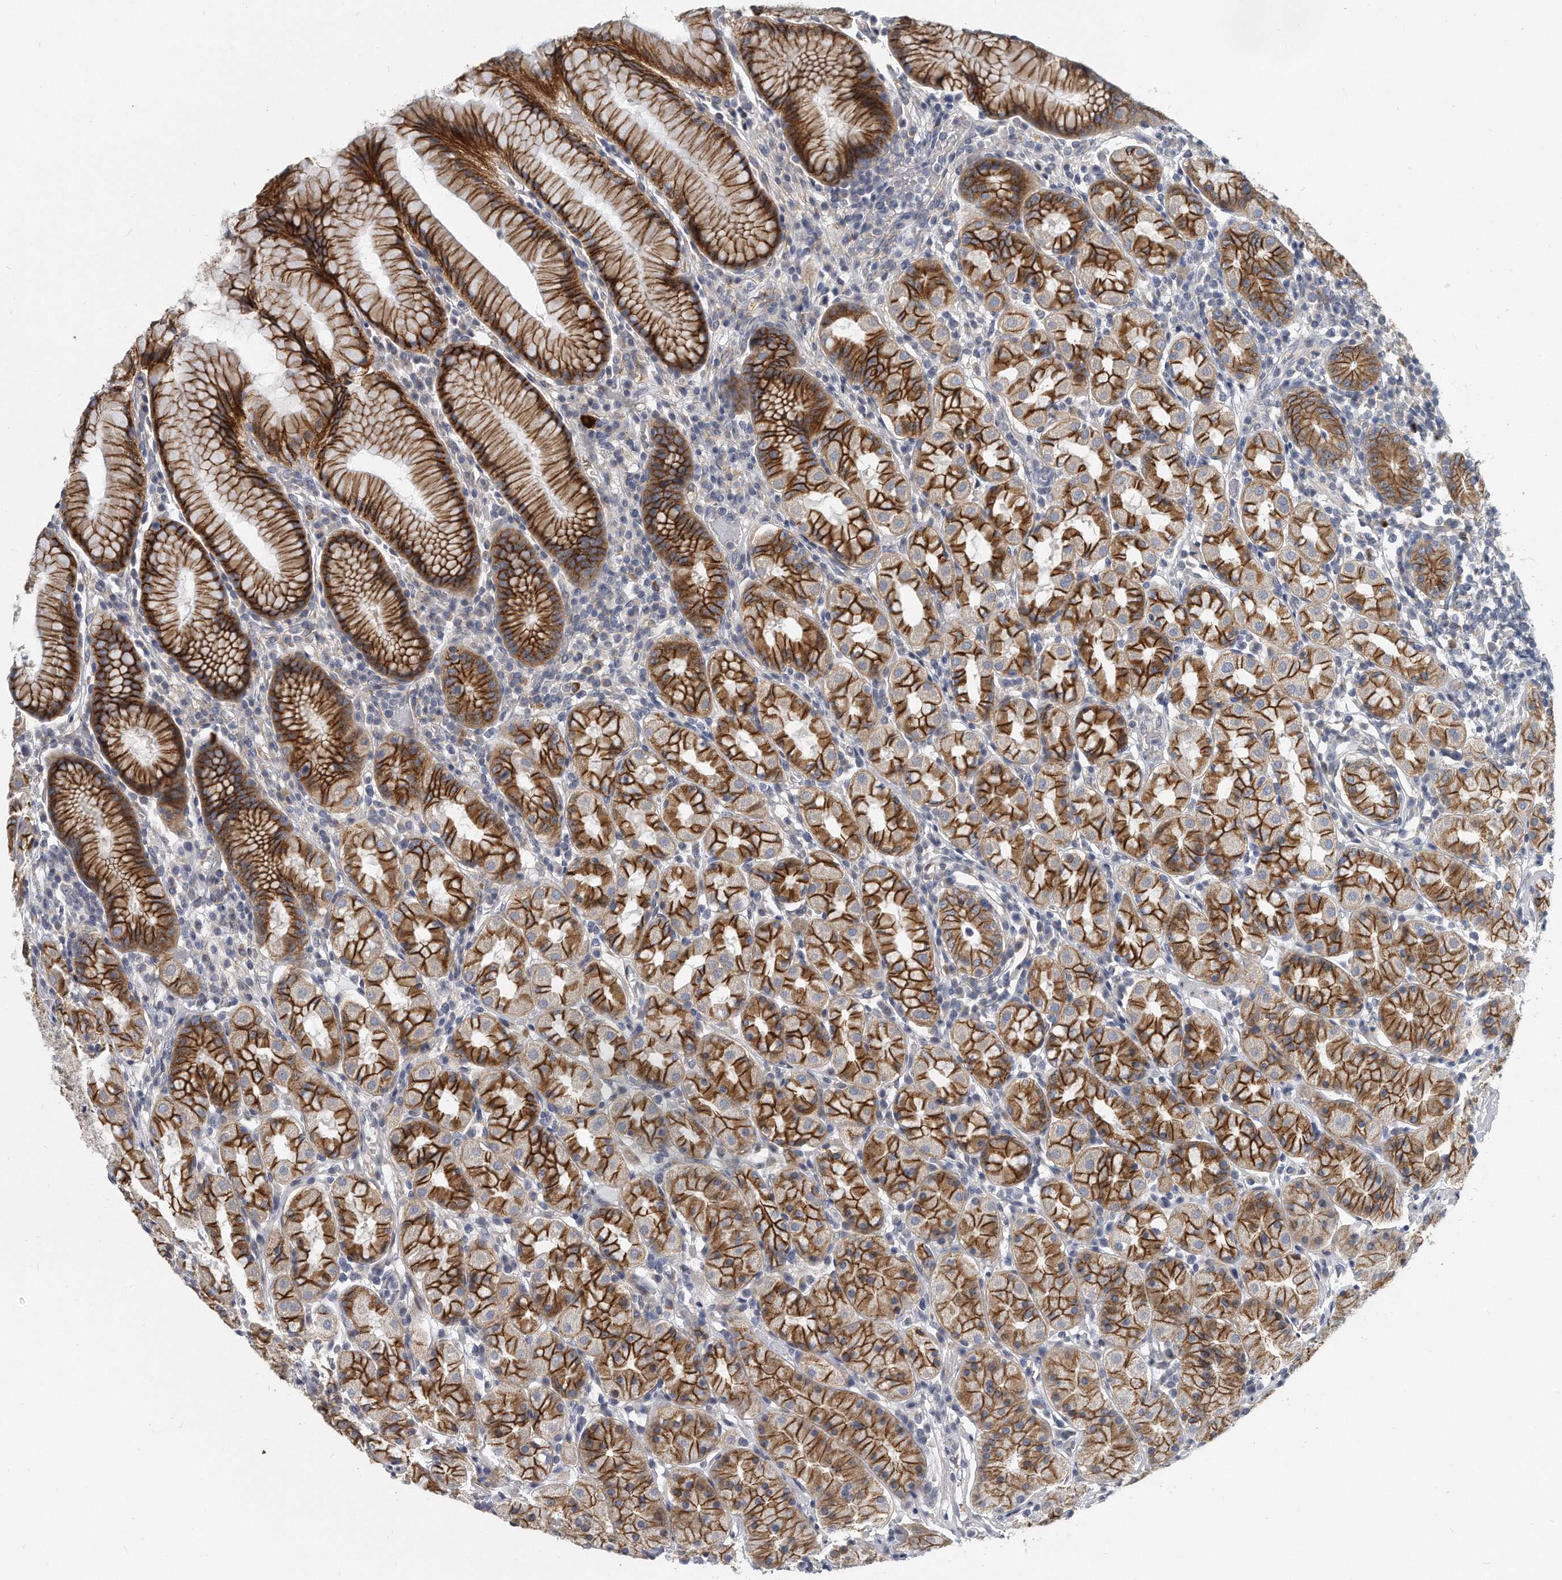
{"staining": {"intensity": "strong", "quantity": "25%-75%", "location": "cytoplasmic/membranous"}, "tissue": "stomach", "cell_type": "Glandular cells", "image_type": "normal", "snomed": [{"axis": "morphology", "description": "Normal tissue, NOS"}, {"axis": "topography", "description": "Stomach, lower"}], "caption": "Unremarkable stomach was stained to show a protein in brown. There is high levels of strong cytoplasmic/membranous positivity in approximately 25%-75% of glandular cells. Nuclei are stained in blue.", "gene": "PLEKHA6", "patient": {"sex": "female", "age": 56}}